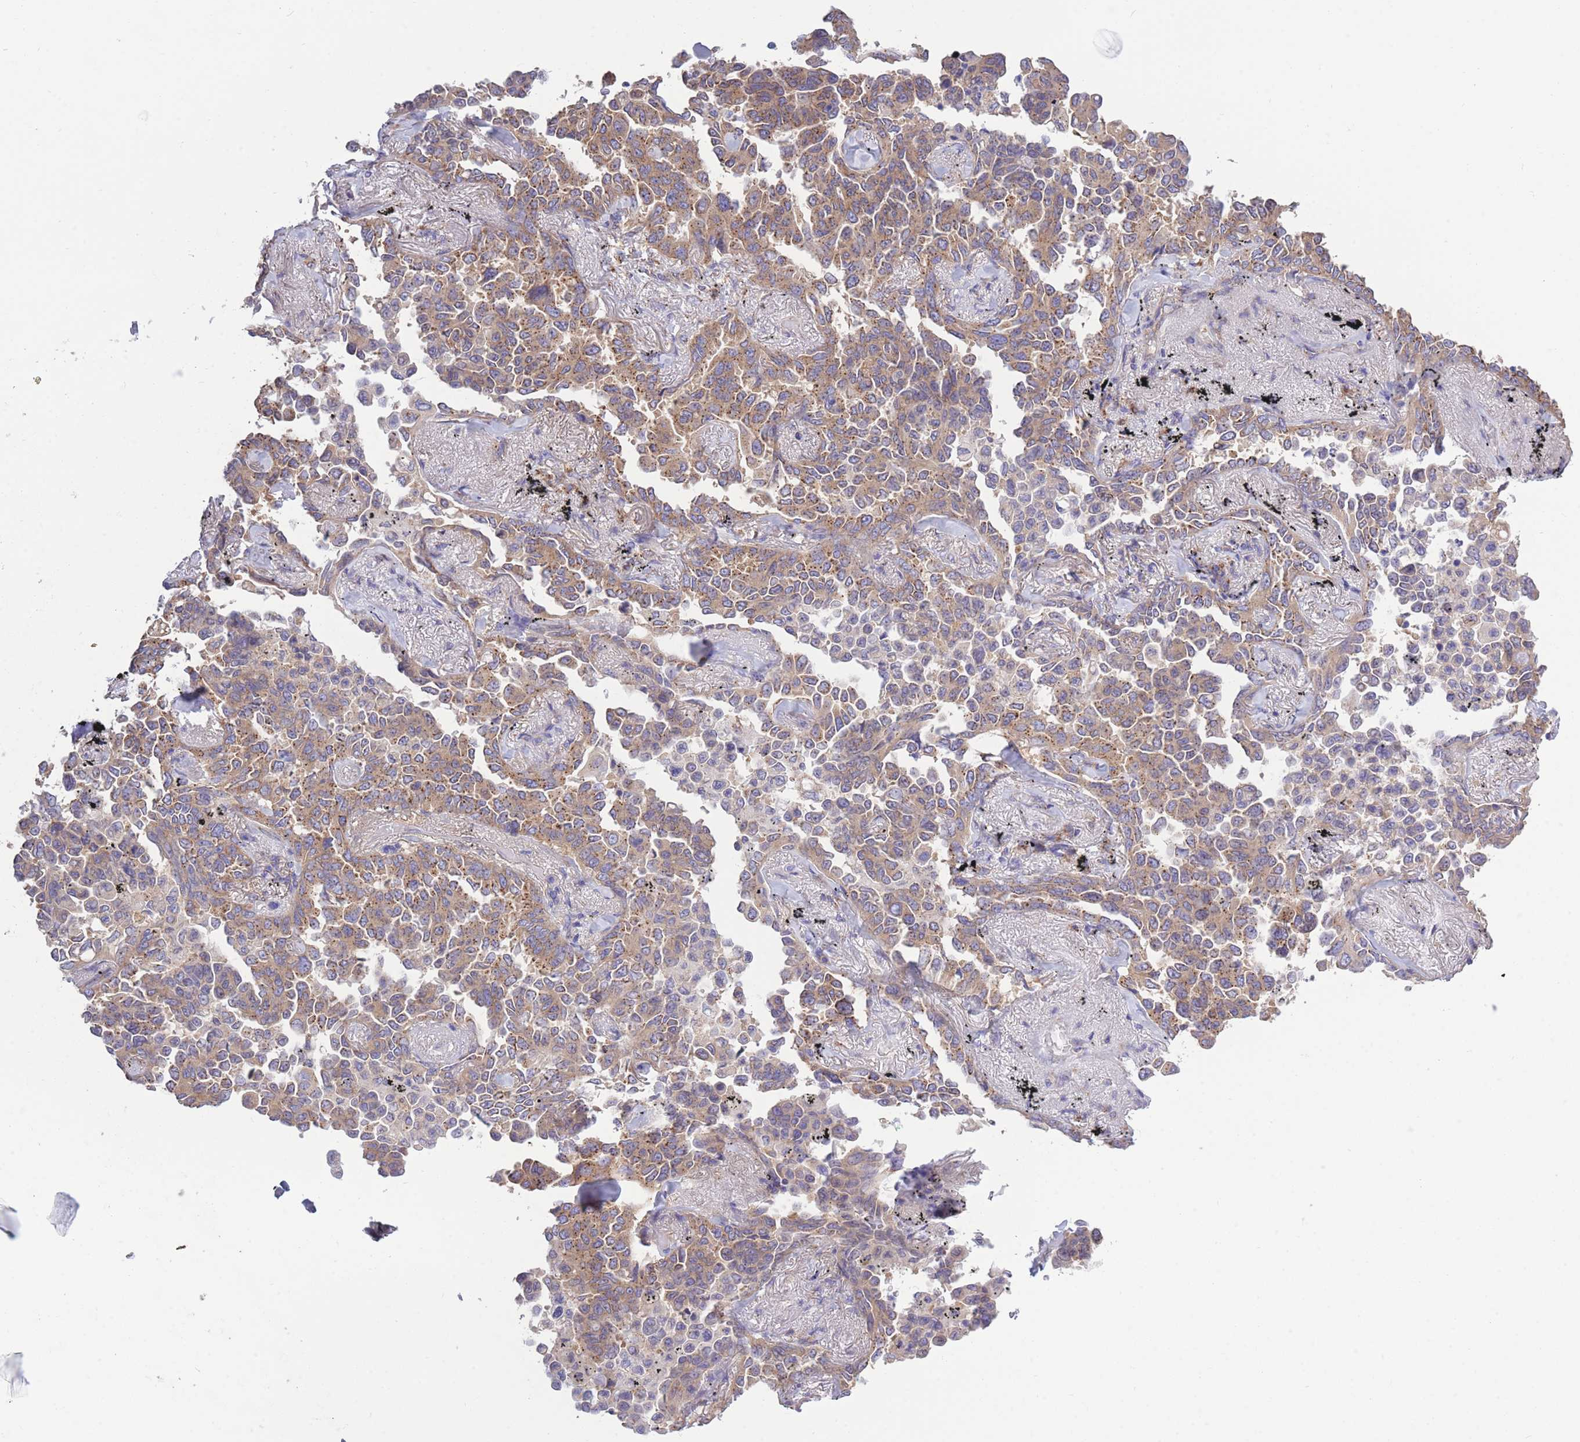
{"staining": {"intensity": "moderate", "quantity": ">75%", "location": "cytoplasmic/membranous"}, "tissue": "lung cancer", "cell_type": "Tumor cells", "image_type": "cancer", "snomed": [{"axis": "morphology", "description": "Adenocarcinoma, NOS"}, {"axis": "topography", "description": "Lung"}], "caption": "IHC of human adenocarcinoma (lung) exhibits medium levels of moderate cytoplasmic/membranous staining in approximately >75% of tumor cells.", "gene": "COPG2", "patient": {"sex": "female", "age": 67}}